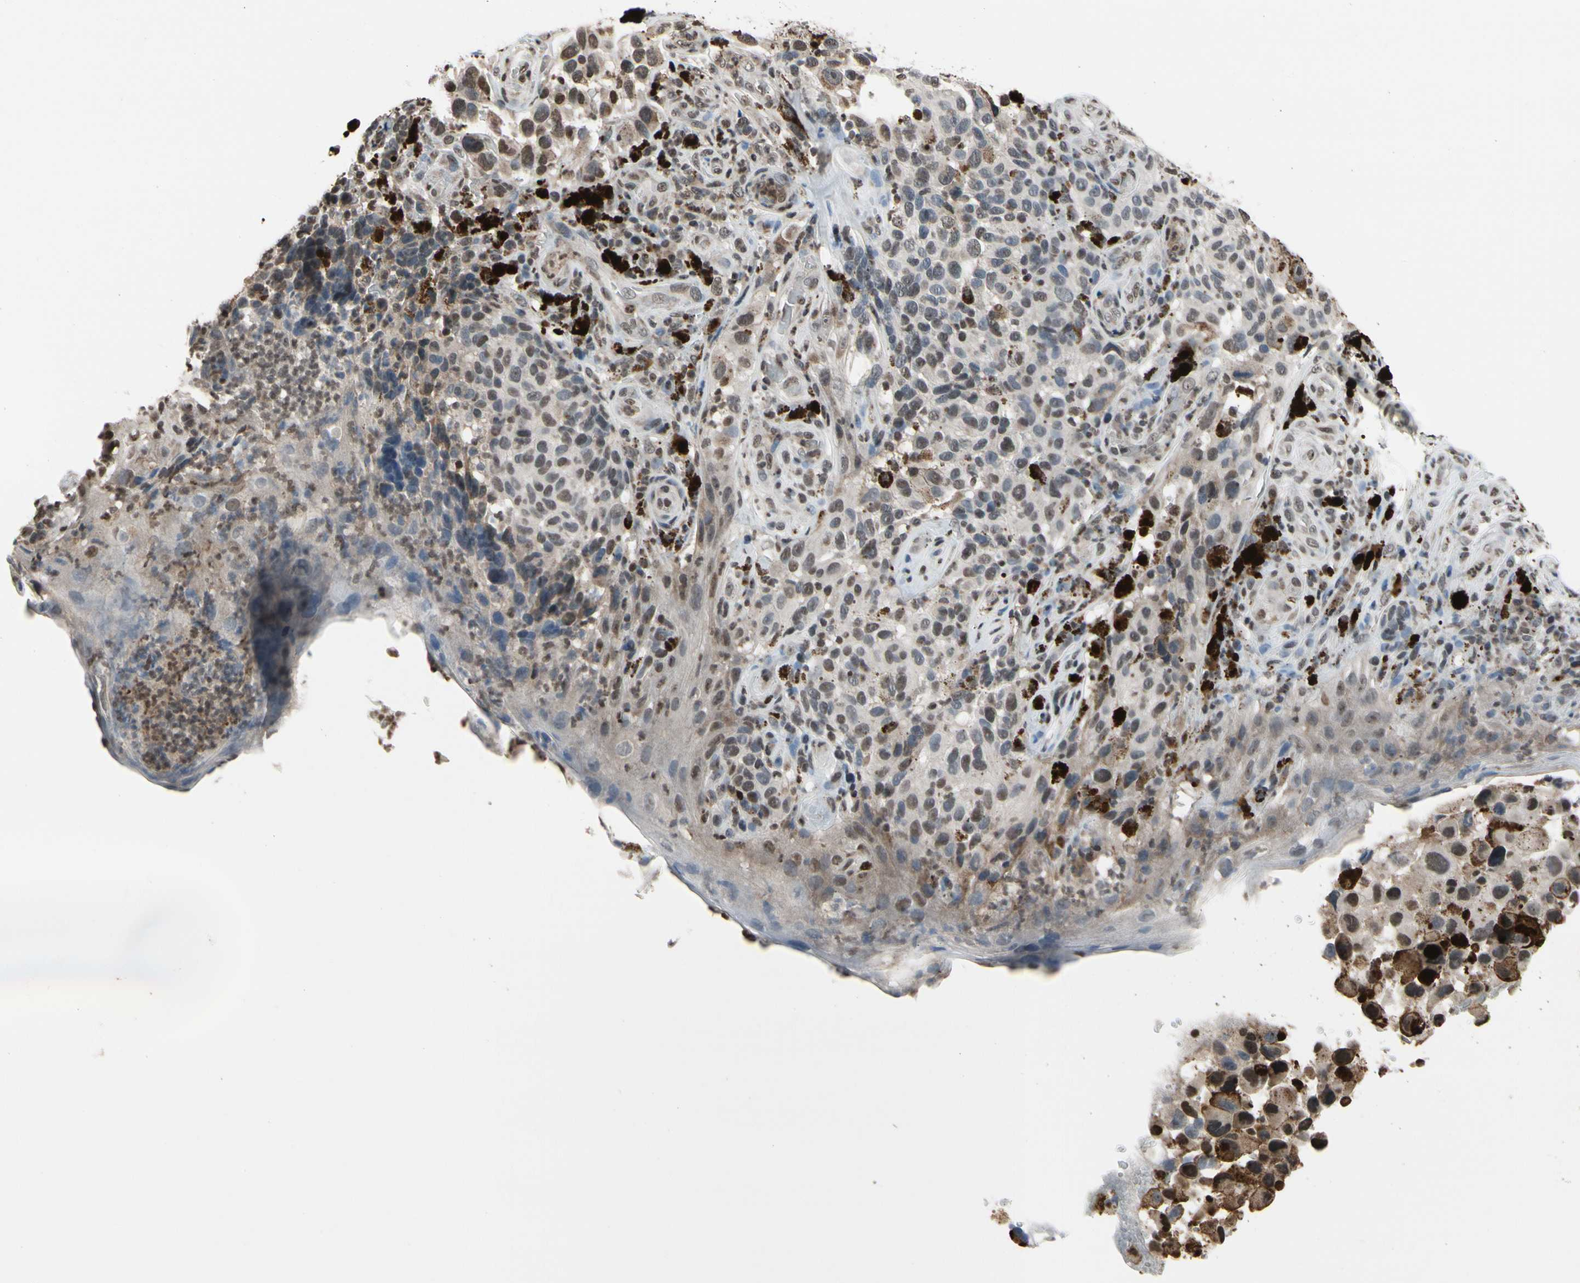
{"staining": {"intensity": "negative", "quantity": "none", "location": "none"}, "tissue": "melanoma", "cell_type": "Tumor cells", "image_type": "cancer", "snomed": [{"axis": "morphology", "description": "Malignant melanoma, NOS"}, {"axis": "topography", "description": "Skin"}], "caption": "Immunohistochemical staining of malignant melanoma demonstrates no significant positivity in tumor cells.", "gene": "HIPK2", "patient": {"sex": "female", "age": 73}}